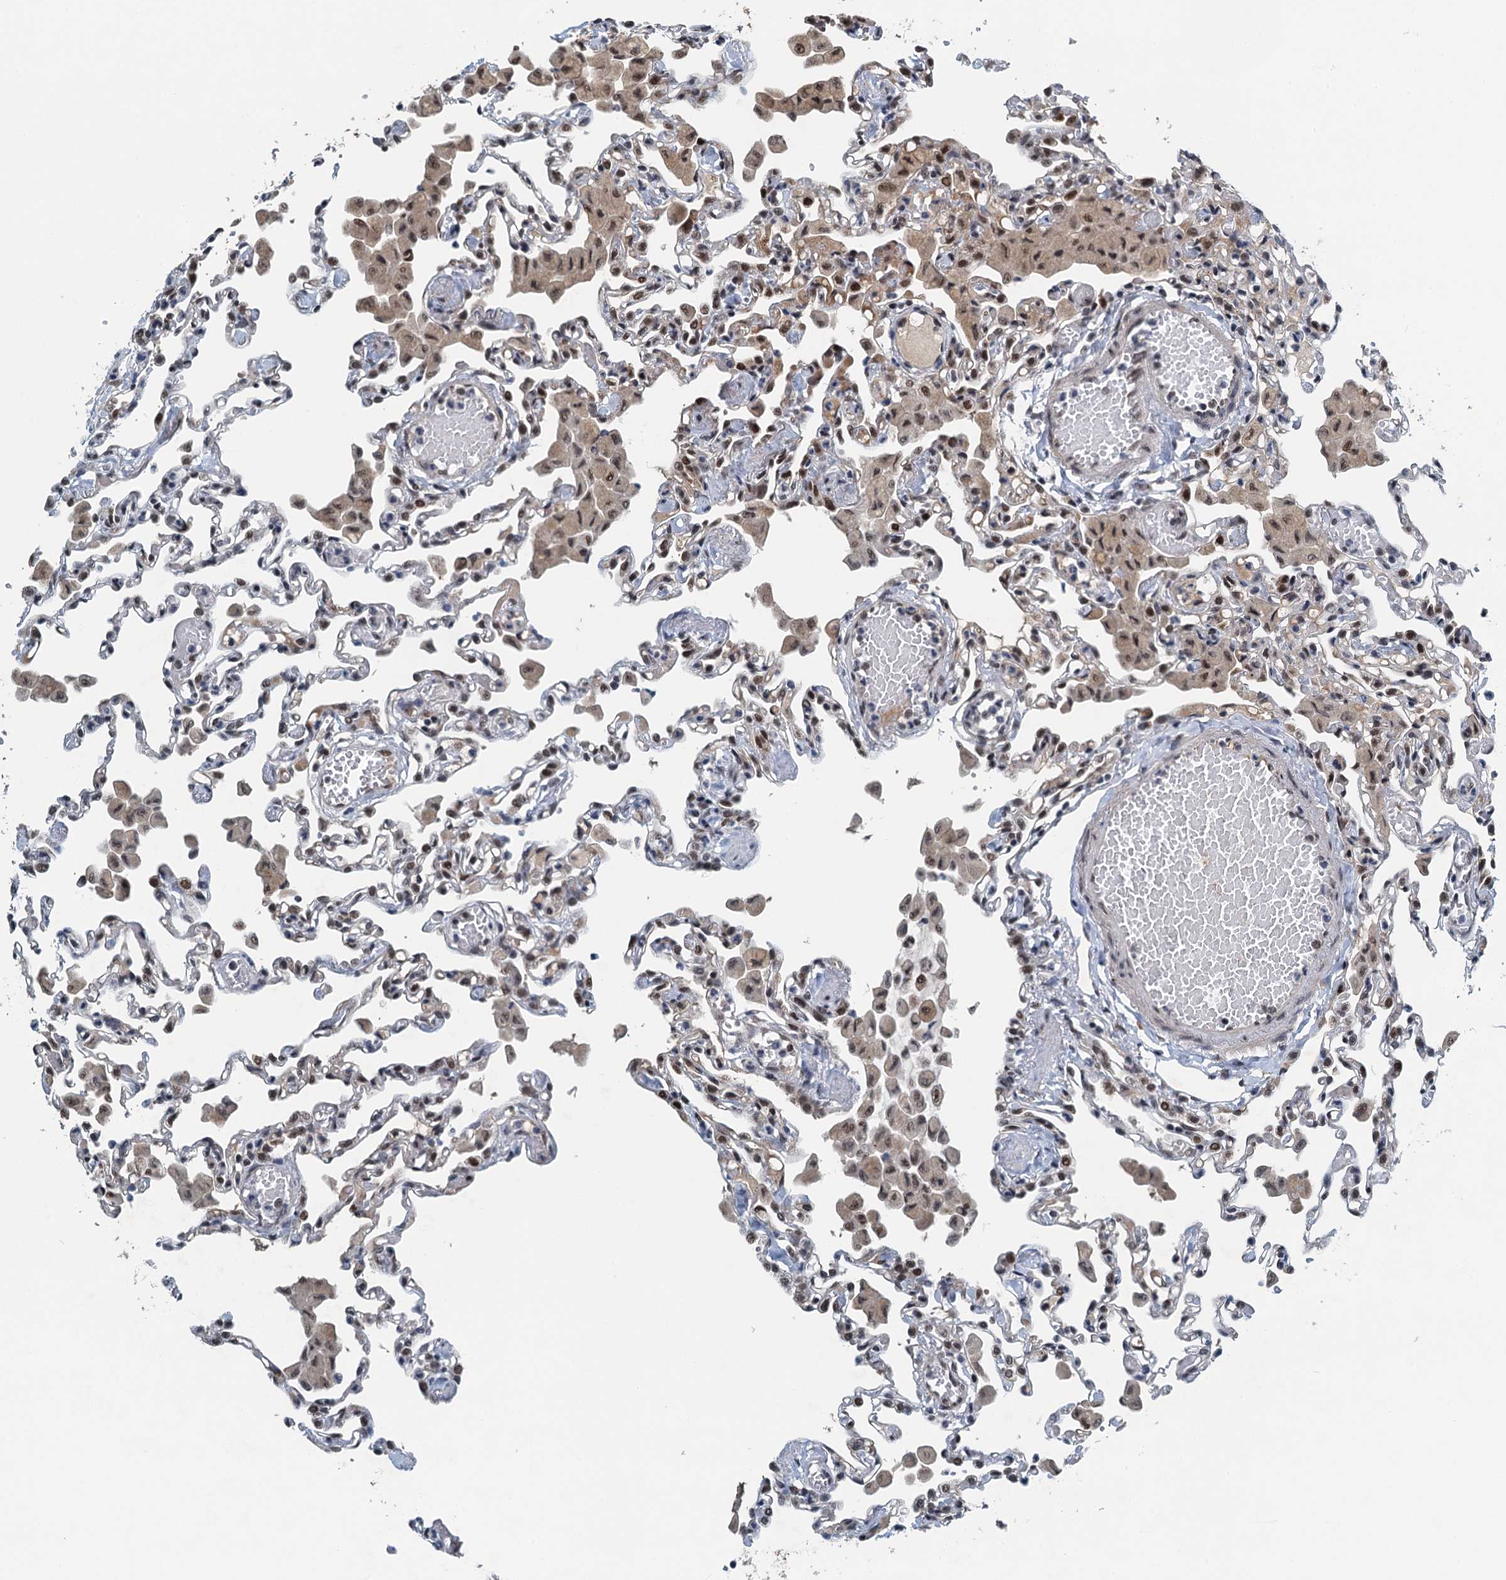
{"staining": {"intensity": "moderate", "quantity": ">75%", "location": "nuclear"}, "tissue": "lung", "cell_type": "Alveolar cells", "image_type": "normal", "snomed": [{"axis": "morphology", "description": "Normal tissue, NOS"}, {"axis": "topography", "description": "Bronchus"}, {"axis": "topography", "description": "Lung"}], "caption": "Immunohistochemistry histopathology image of benign human lung stained for a protein (brown), which reveals medium levels of moderate nuclear staining in about >75% of alveolar cells.", "gene": "MTA3", "patient": {"sex": "female", "age": 49}}